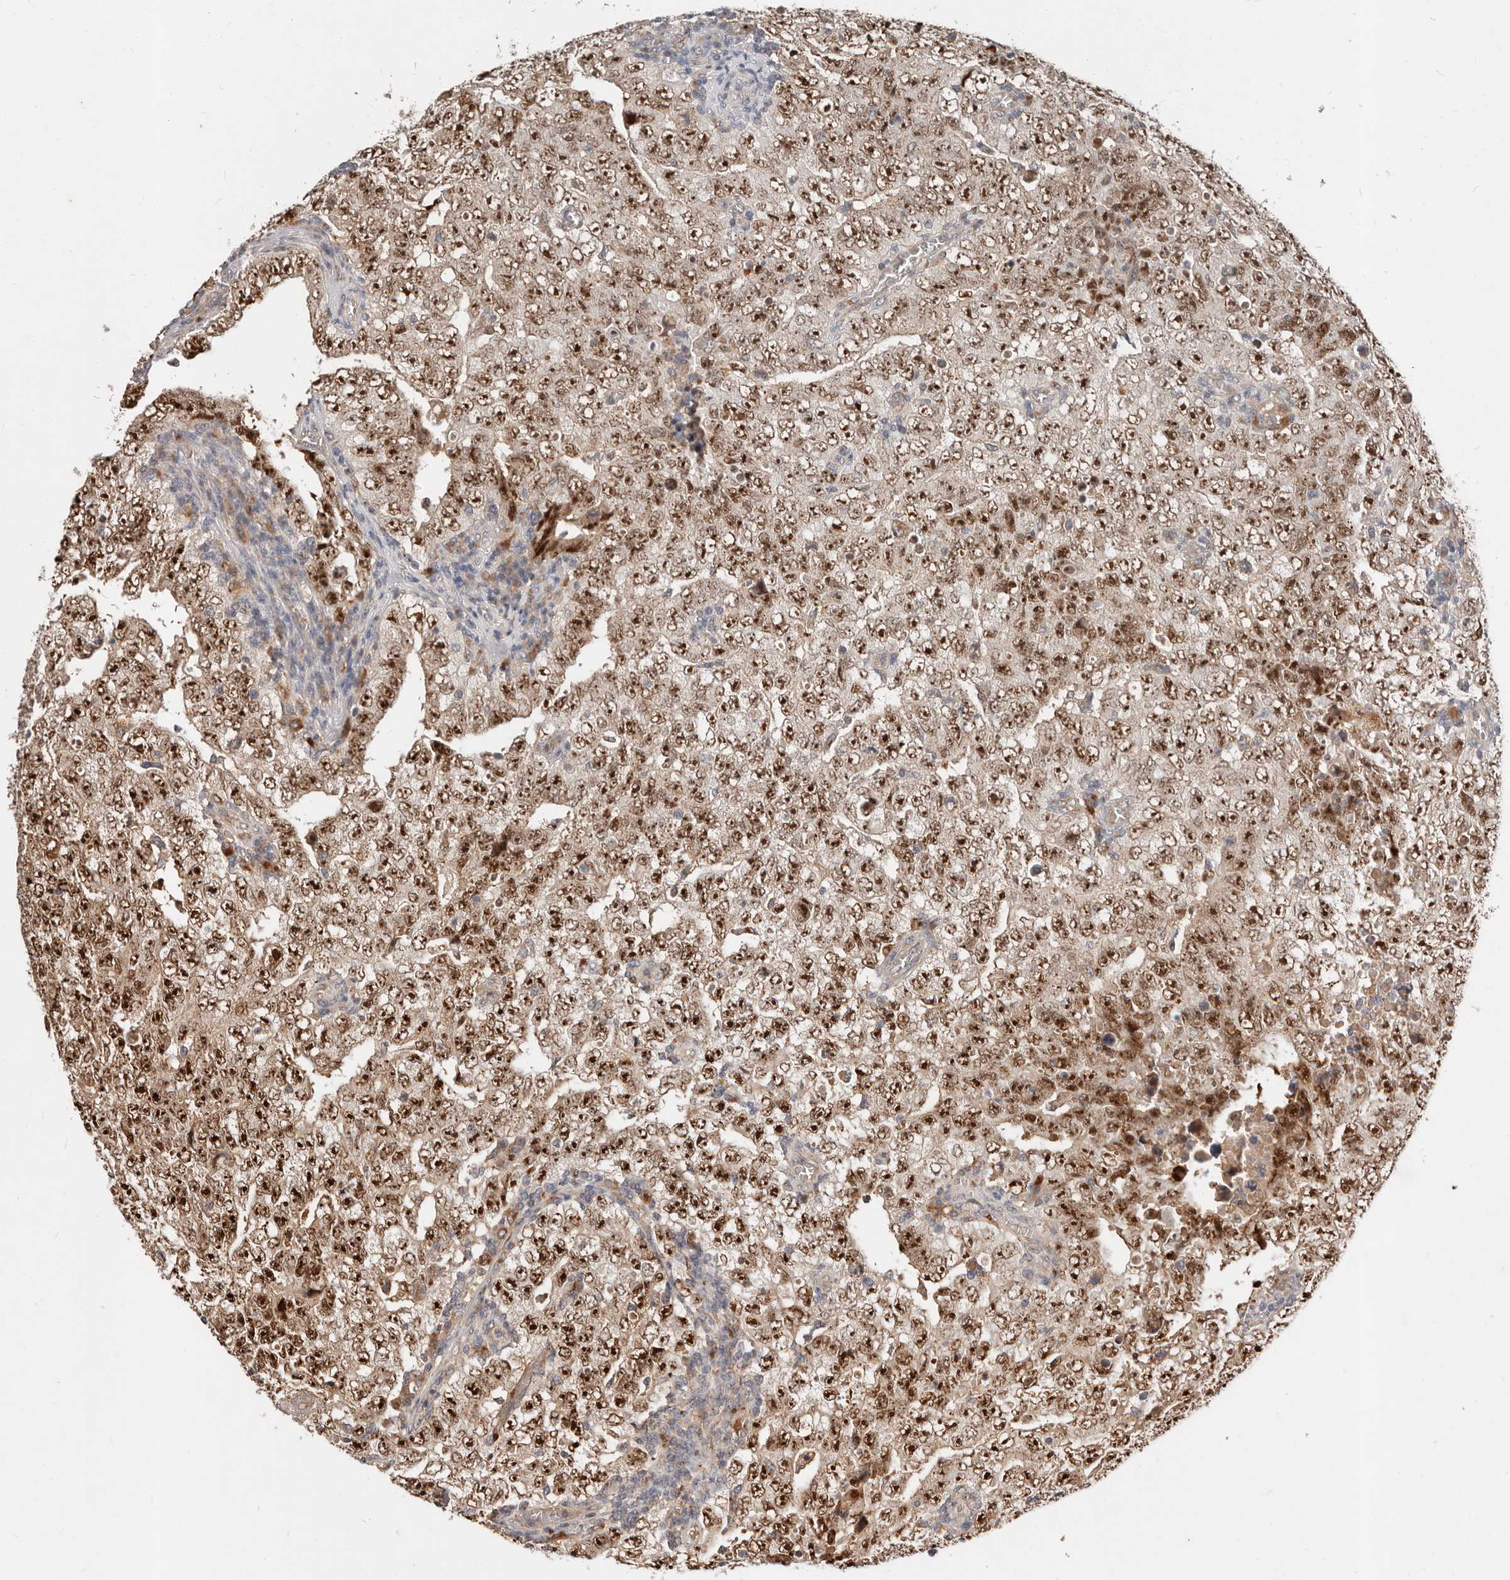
{"staining": {"intensity": "strong", "quantity": ">75%", "location": "nuclear"}, "tissue": "testis cancer", "cell_type": "Tumor cells", "image_type": "cancer", "snomed": [{"axis": "morphology", "description": "Carcinoma, Embryonal, NOS"}, {"axis": "topography", "description": "Testis"}], "caption": "The micrograph demonstrates a brown stain indicating the presence of a protein in the nuclear of tumor cells in testis embryonal carcinoma. (Stains: DAB in brown, nuclei in blue, Microscopy: brightfield microscopy at high magnification).", "gene": "ZRANB1", "patient": {"sex": "male", "age": 26}}